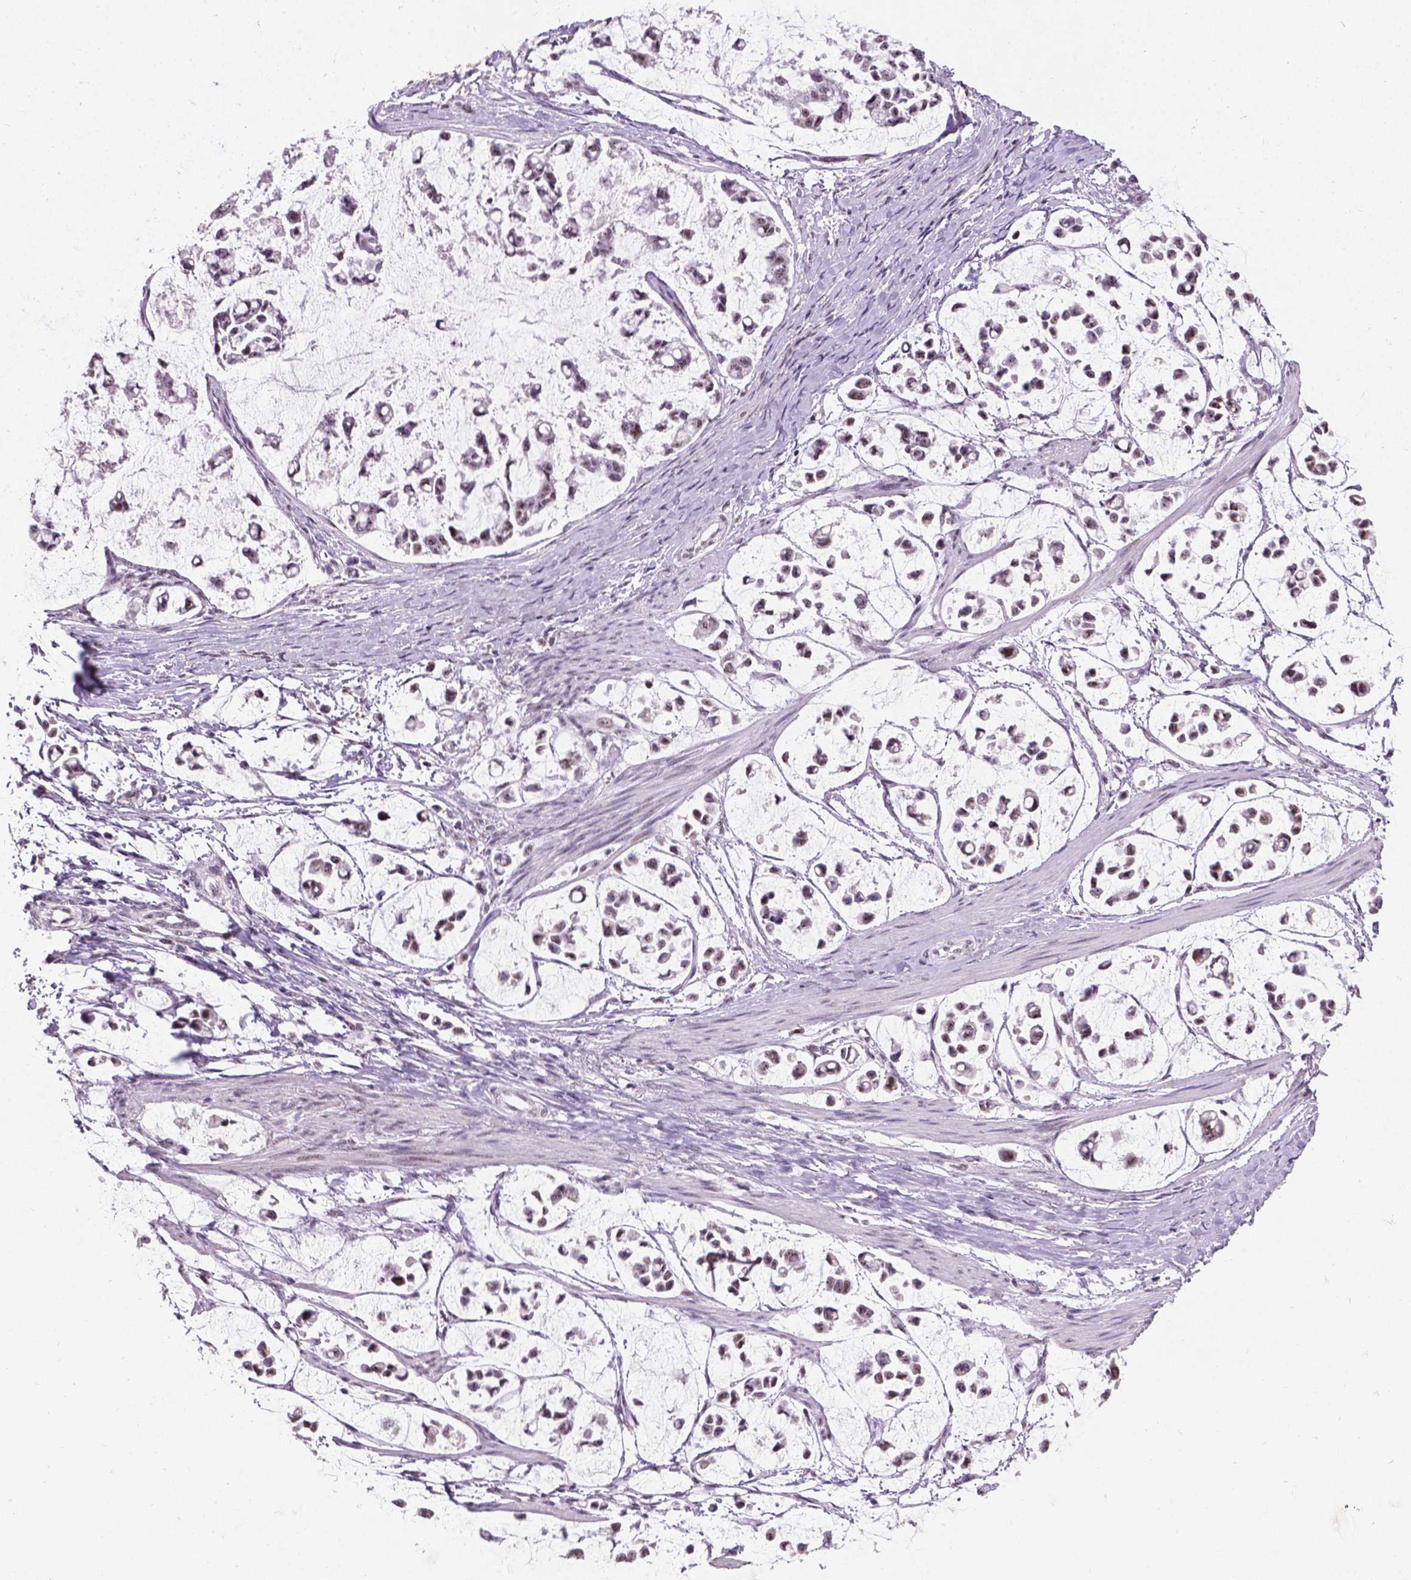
{"staining": {"intensity": "weak", "quantity": "25%-75%", "location": "nuclear"}, "tissue": "stomach cancer", "cell_type": "Tumor cells", "image_type": "cancer", "snomed": [{"axis": "morphology", "description": "Adenocarcinoma, NOS"}, {"axis": "topography", "description": "Stomach"}], "caption": "Immunohistochemical staining of adenocarcinoma (stomach) displays low levels of weak nuclear protein staining in about 25%-75% of tumor cells.", "gene": "COIL", "patient": {"sex": "male", "age": 82}}